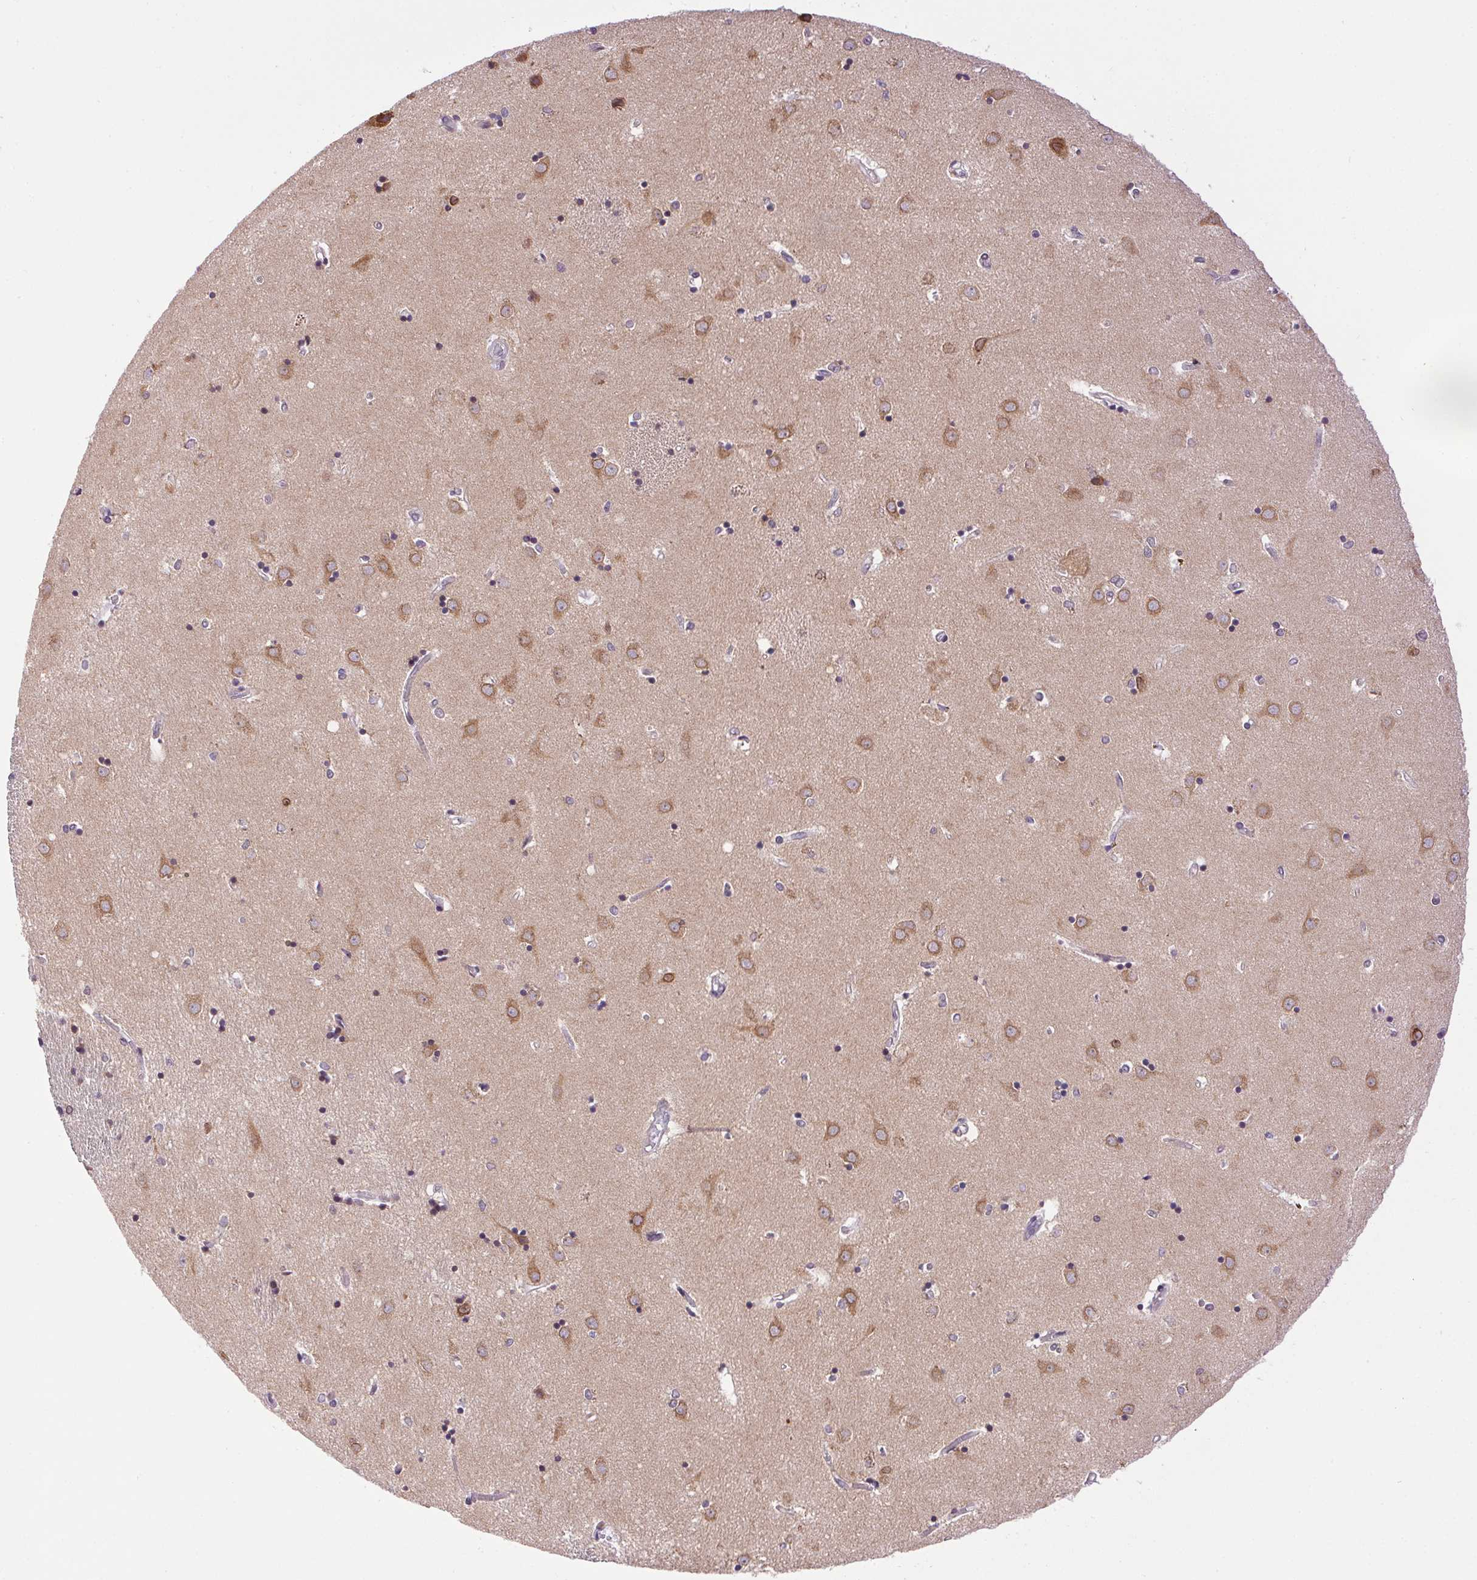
{"staining": {"intensity": "moderate", "quantity": "<25%", "location": "cytoplasmic/membranous"}, "tissue": "caudate", "cell_type": "Glial cells", "image_type": "normal", "snomed": [{"axis": "morphology", "description": "Normal tissue, NOS"}, {"axis": "topography", "description": "Lateral ventricle wall"}], "caption": "Glial cells exhibit low levels of moderate cytoplasmic/membranous positivity in approximately <25% of cells in normal human caudate. The protein is stained brown, and the nuclei are stained in blue (DAB IHC with brightfield microscopy, high magnification).", "gene": "SMIM13", "patient": {"sex": "male", "age": 54}}